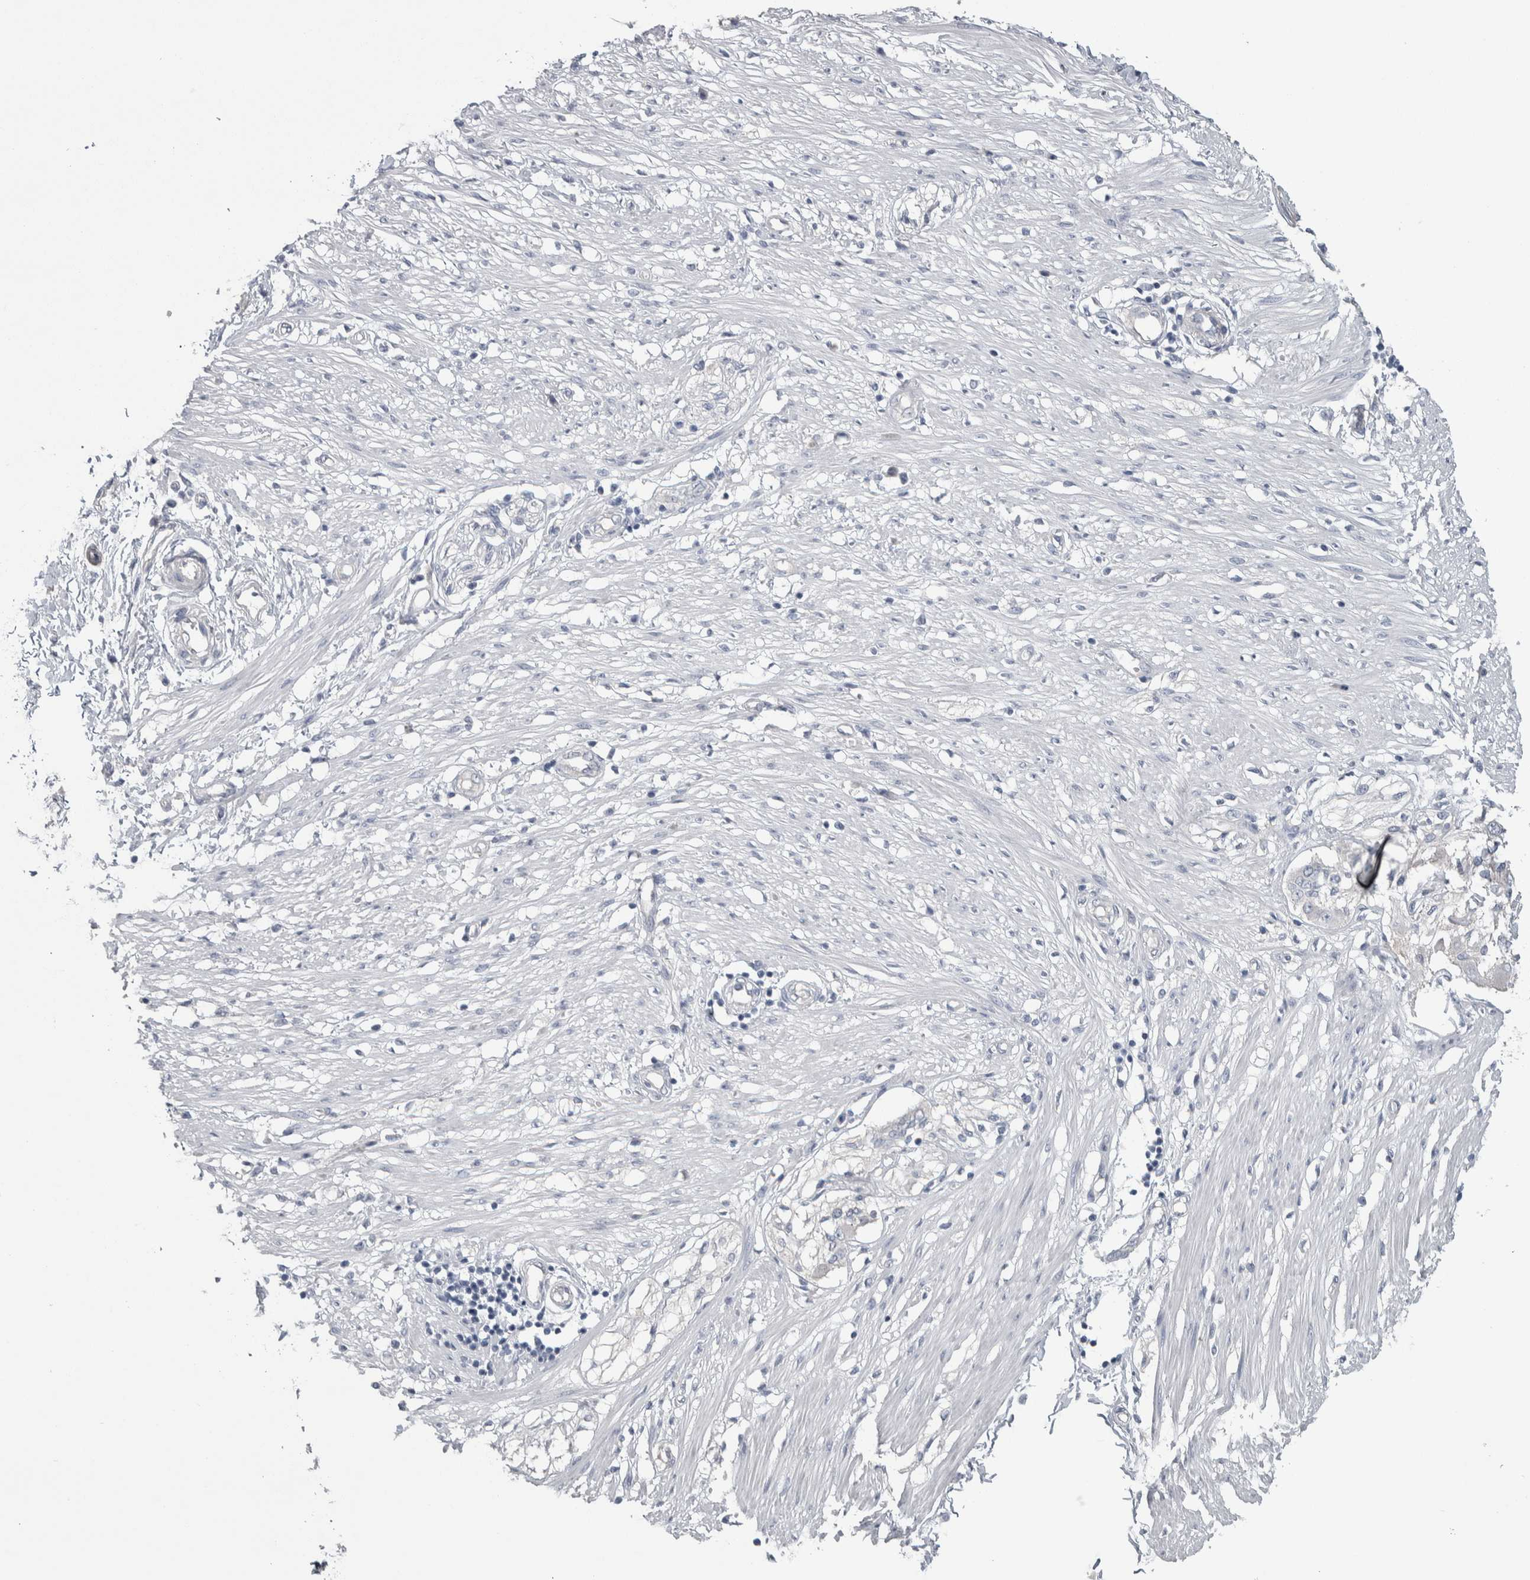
{"staining": {"intensity": "negative", "quantity": "none", "location": "none"}, "tissue": "adipose tissue", "cell_type": "Adipocytes", "image_type": "normal", "snomed": [{"axis": "morphology", "description": "Normal tissue, NOS"}, {"axis": "morphology", "description": "Adenocarcinoma, NOS"}, {"axis": "topography", "description": "Colon"}, {"axis": "topography", "description": "Peripheral nerve tissue"}], "caption": "Immunohistochemistry image of benign adipose tissue: human adipose tissue stained with DAB (3,3'-diaminobenzidine) shows no significant protein positivity in adipocytes.", "gene": "GPHN", "patient": {"sex": "male", "age": 14}}